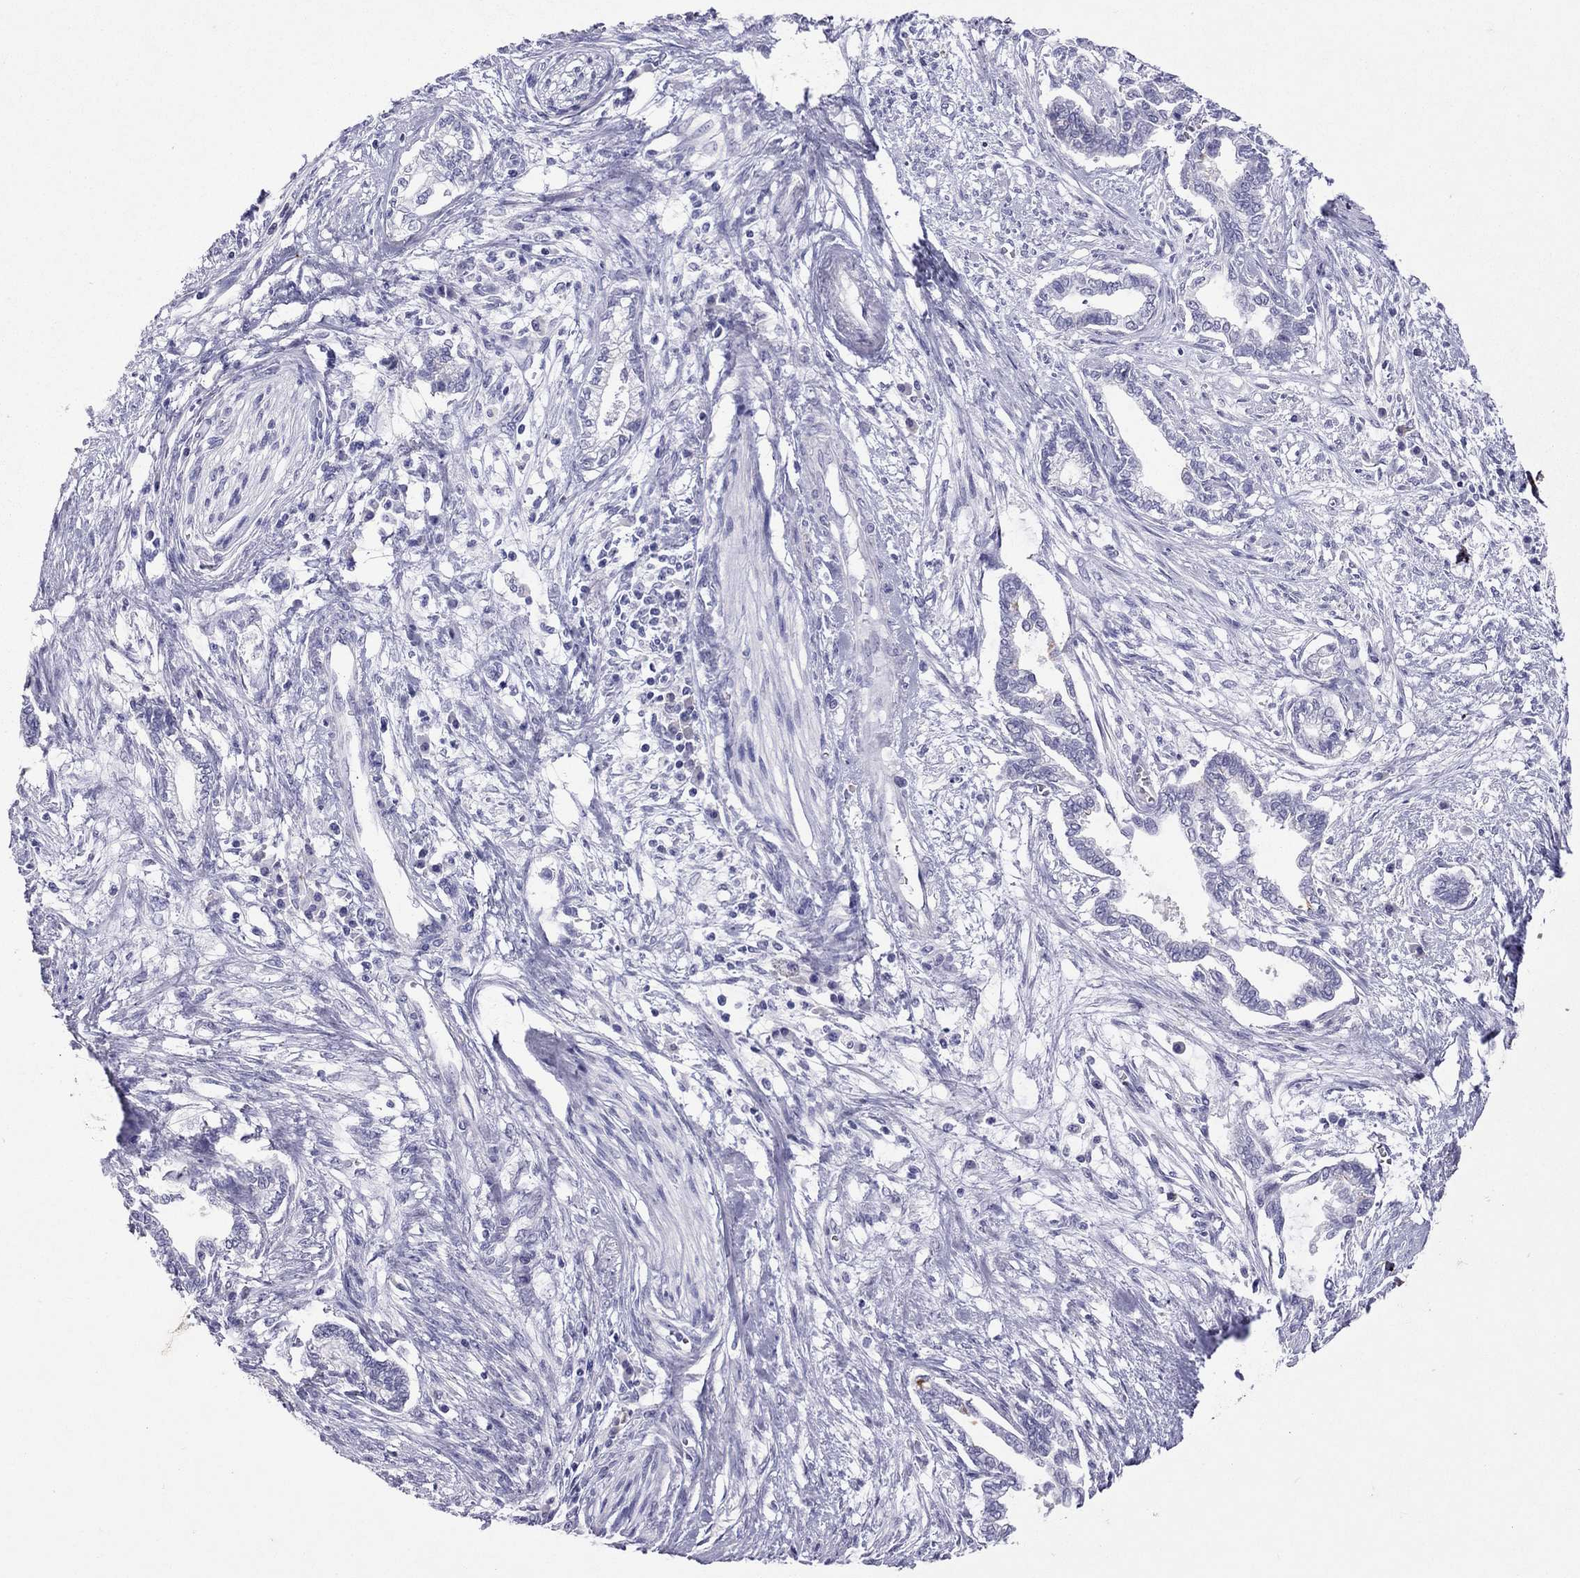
{"staining": {"intensity": "negative", "quantity": "none", "location": "none"}, "tissue": "cervical cancer", "cell_type": "Tumor cells", "image_type": "cancer", "snomed": [{"axis": "morphology", "description": "Adenocarcinoma, NOS"}, {"axis": "topography", "description": "Cervix"}], "caption": "IHC of human cervical cancer reveals no expression in tumor cells.", "gene": "MUC16", "patient": {"sex": "female", "age": 62}}